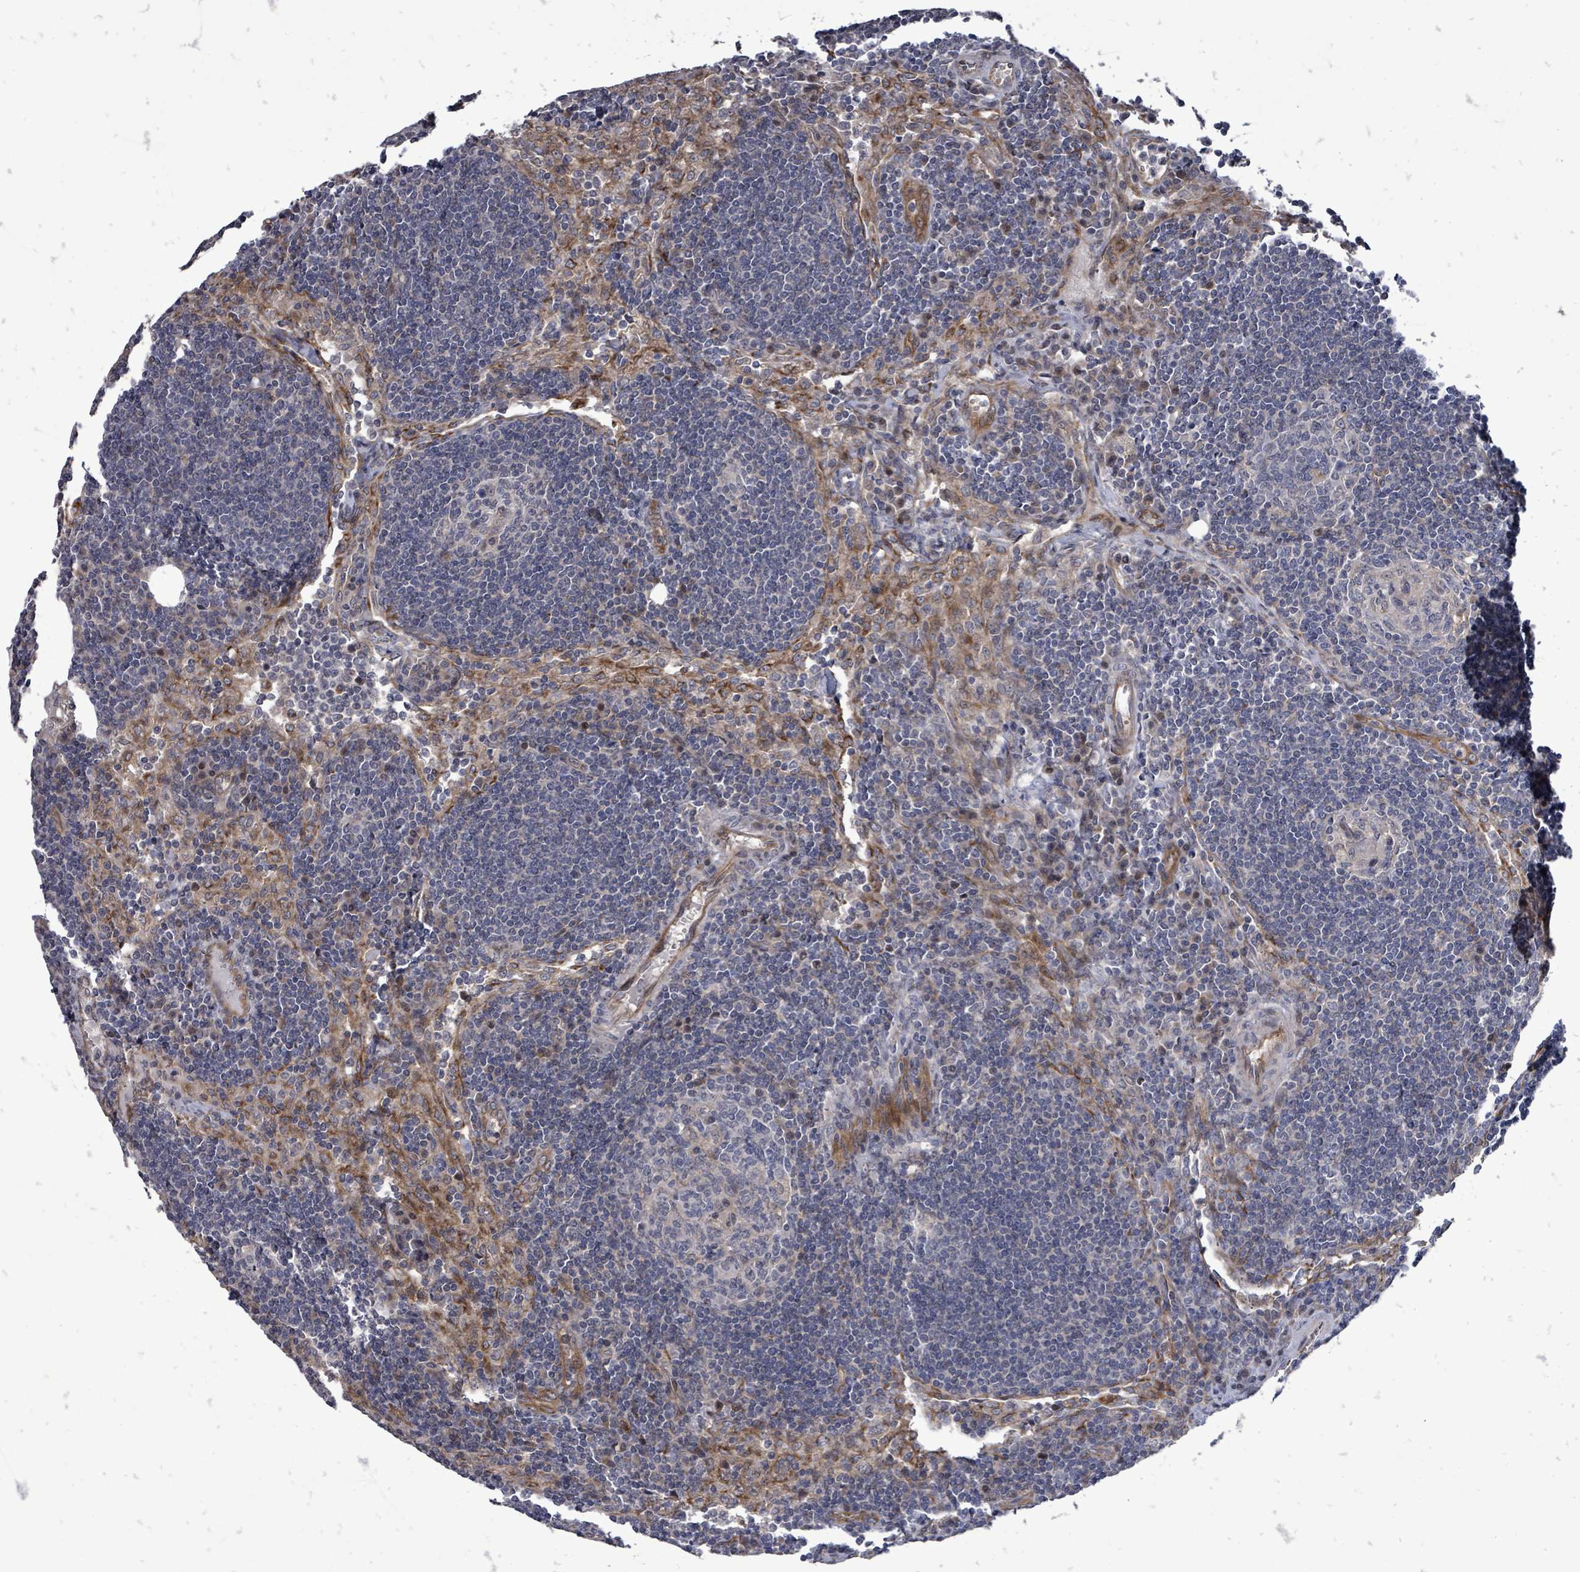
{"staining": {"intensity": "negative", "quantity": "none", "location": "none"}, "tissue": "lymph node", "cell_type": "Germinal center cells", "image_type": "normal", "snomed": [{"axis": "morphology", "description": "Normal tissue, NOS"}, {"axis": "topography", "description": "Lymph node"}], "caption": "This micrograph is of unremarkable lymph node stained with immunohistochemistry (IHC) to label a protein in brown with the nuclei are counter-stained blue. There is no expression in germinal center cells.", "gene": "RALGAPB", "patient": {"sex": "female", "age": 73}}